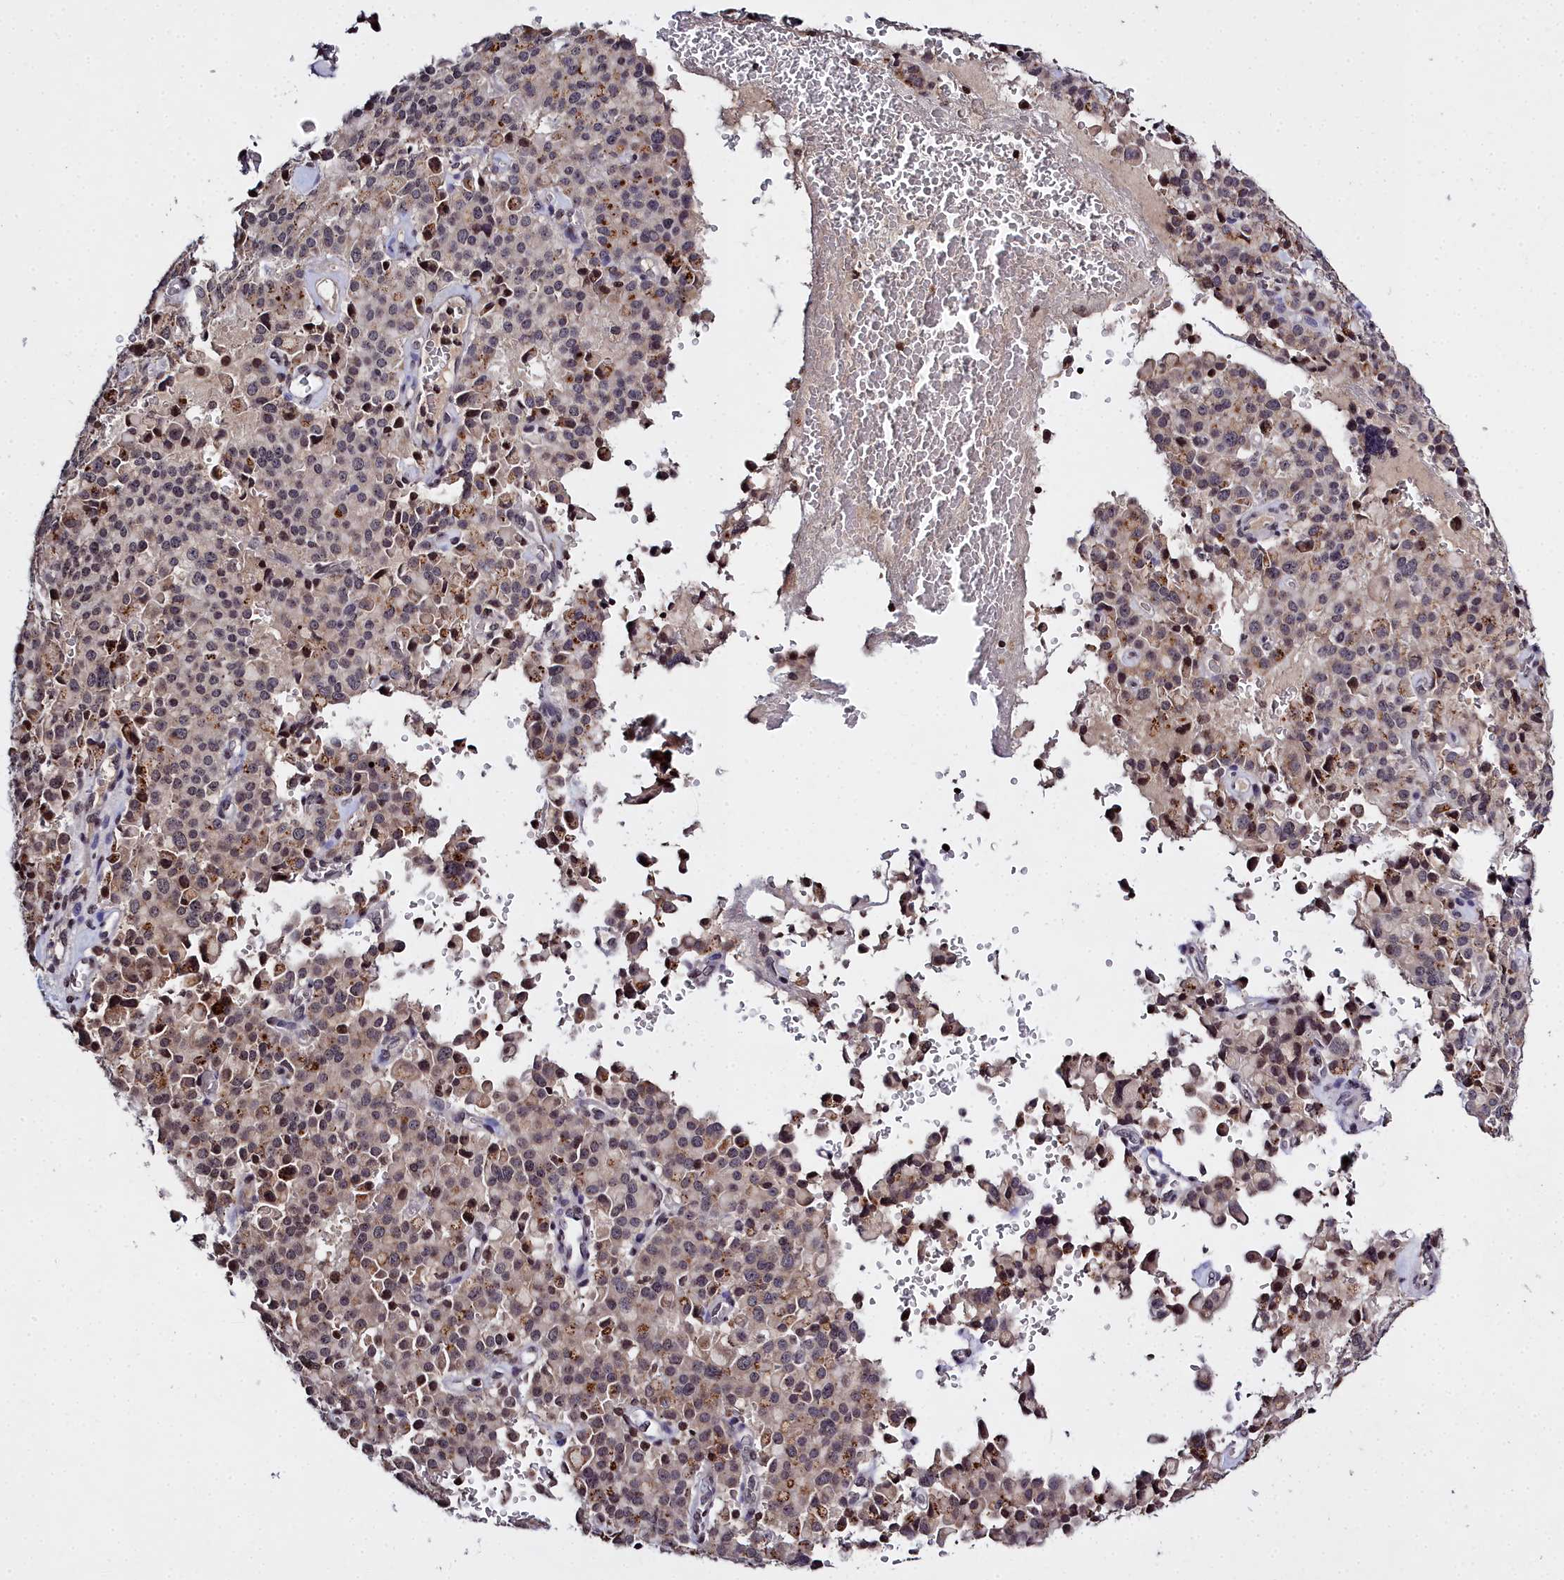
{"staining": {"intensity": "weak", "quantity": ">75%", "location": "cytoplasmic/membranous"}, "tissue": "pancreatic cancer", "cell_type": "Tumor cells", "image_type": "cancer", "snomed": [{"axis": "morphology", "description": "Adenocarcinoma, NOS"}, {"axis": "topography", "description": "Pancreas"}], "caption": "IHC staining of pancreatic cancer (adenocarcinoma), which displays low levels of weak cytoplasmic/membranous staining in approximately >75% of tumor cells indicating weak cytoplasmic/membranous protein staining. The staining was performed using DAB (brown) for protein detection and nuclei were counterstained in hematoxylin (blue).", "gene": "FZD4", "patient": {"sex": "male", "age": 65}}